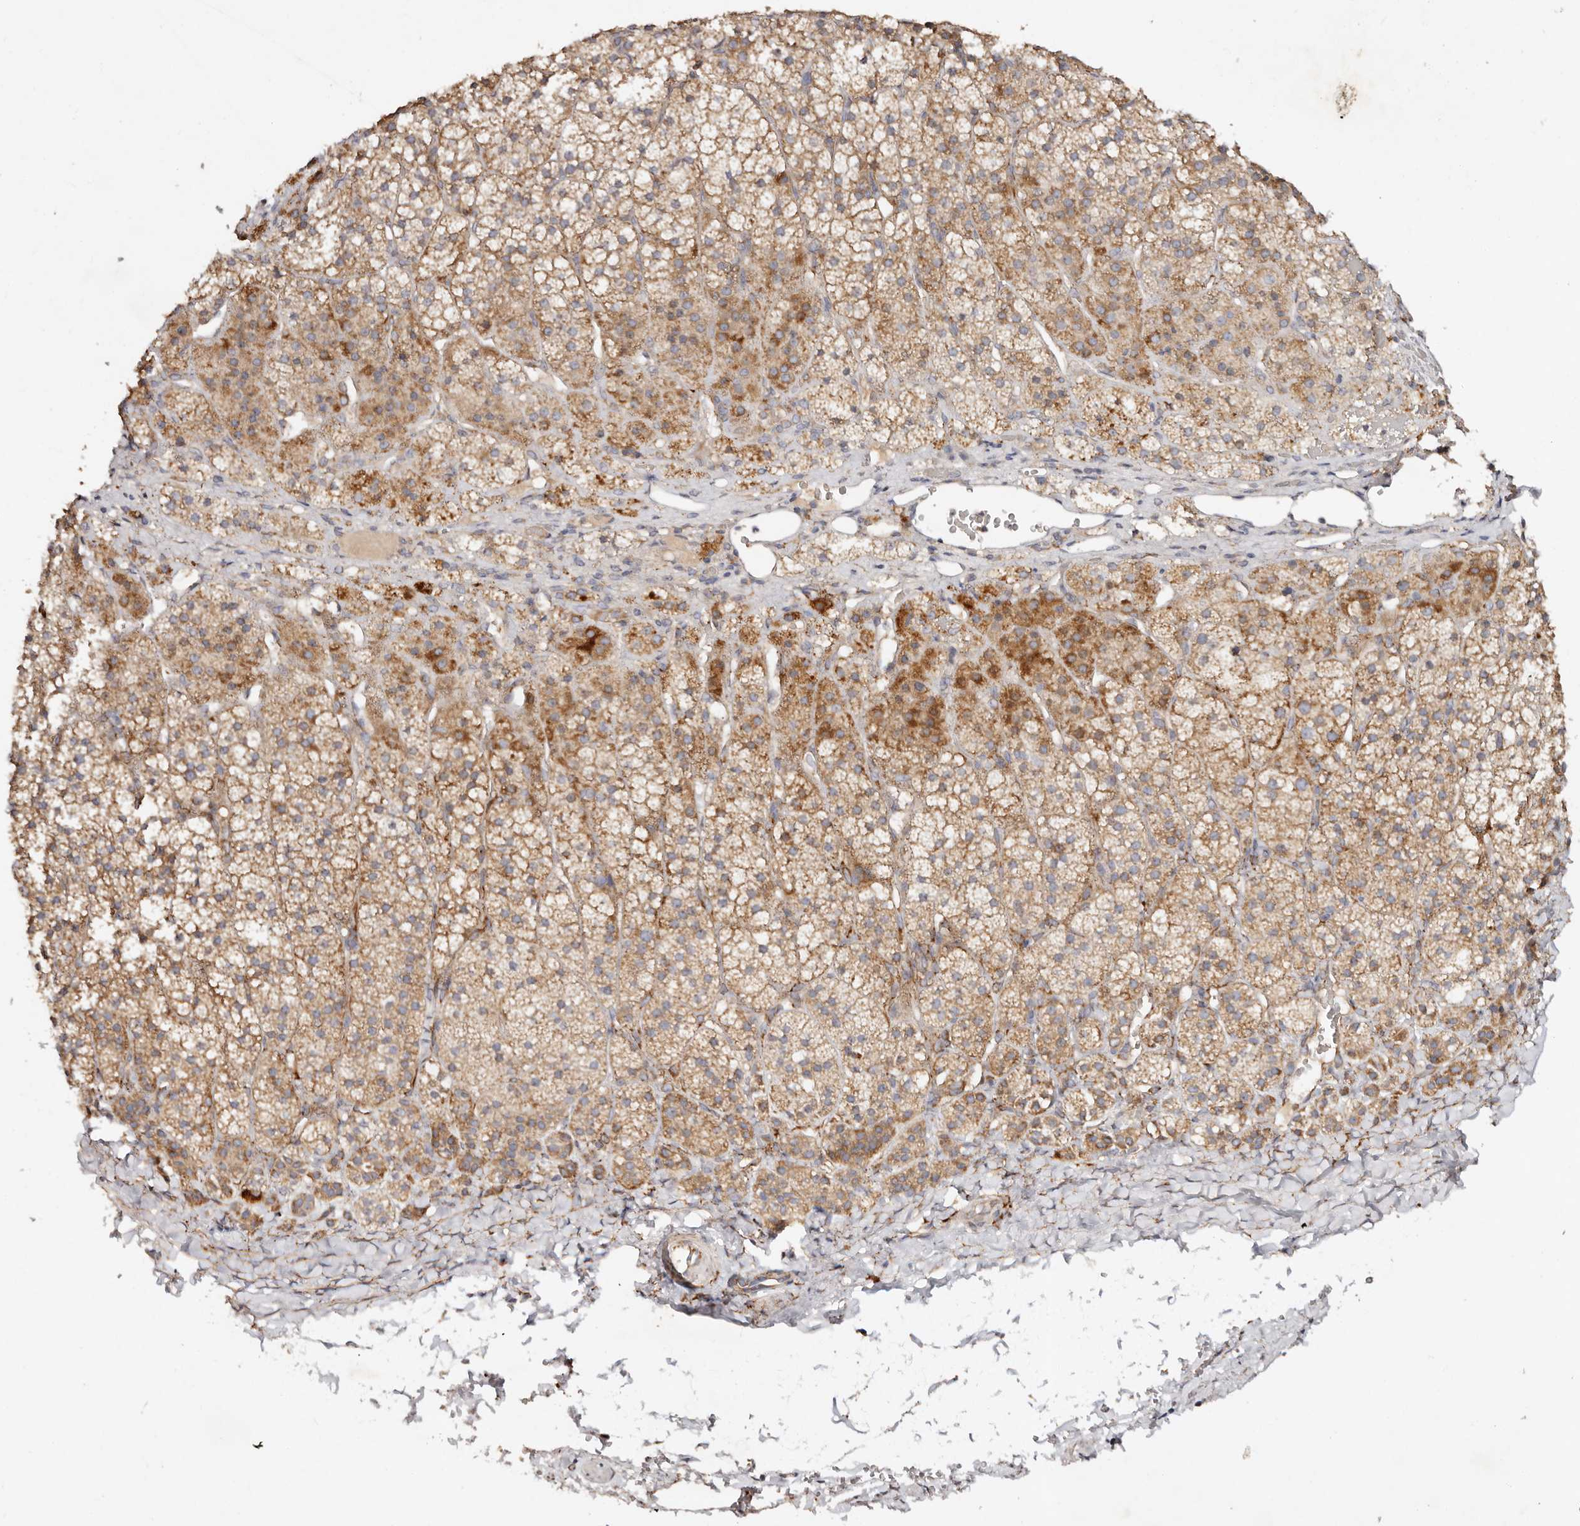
{"staining": {"intensity": "moderate", "quantity": "25%-75%", "location": "cytoplasmic/membranous"}, "tissue": "adrenal gland", "cell_type": "Glandular cells", "image_type": "normal", "snomed": [{"axis": "morphology", "description": "Normal tissue, NOS"}, {"axis": "topography", "description": "Adrenal gland"}], "caption": "Approximately 25%-75% of glandular cells in normal human adrenal gland reveal moderate cytoplasmic/membranous protein positivity as visualized by brown immunohistochemical staining.", "gene": "SERPINH1", "patient": {"sex": "female", "age": 44}}